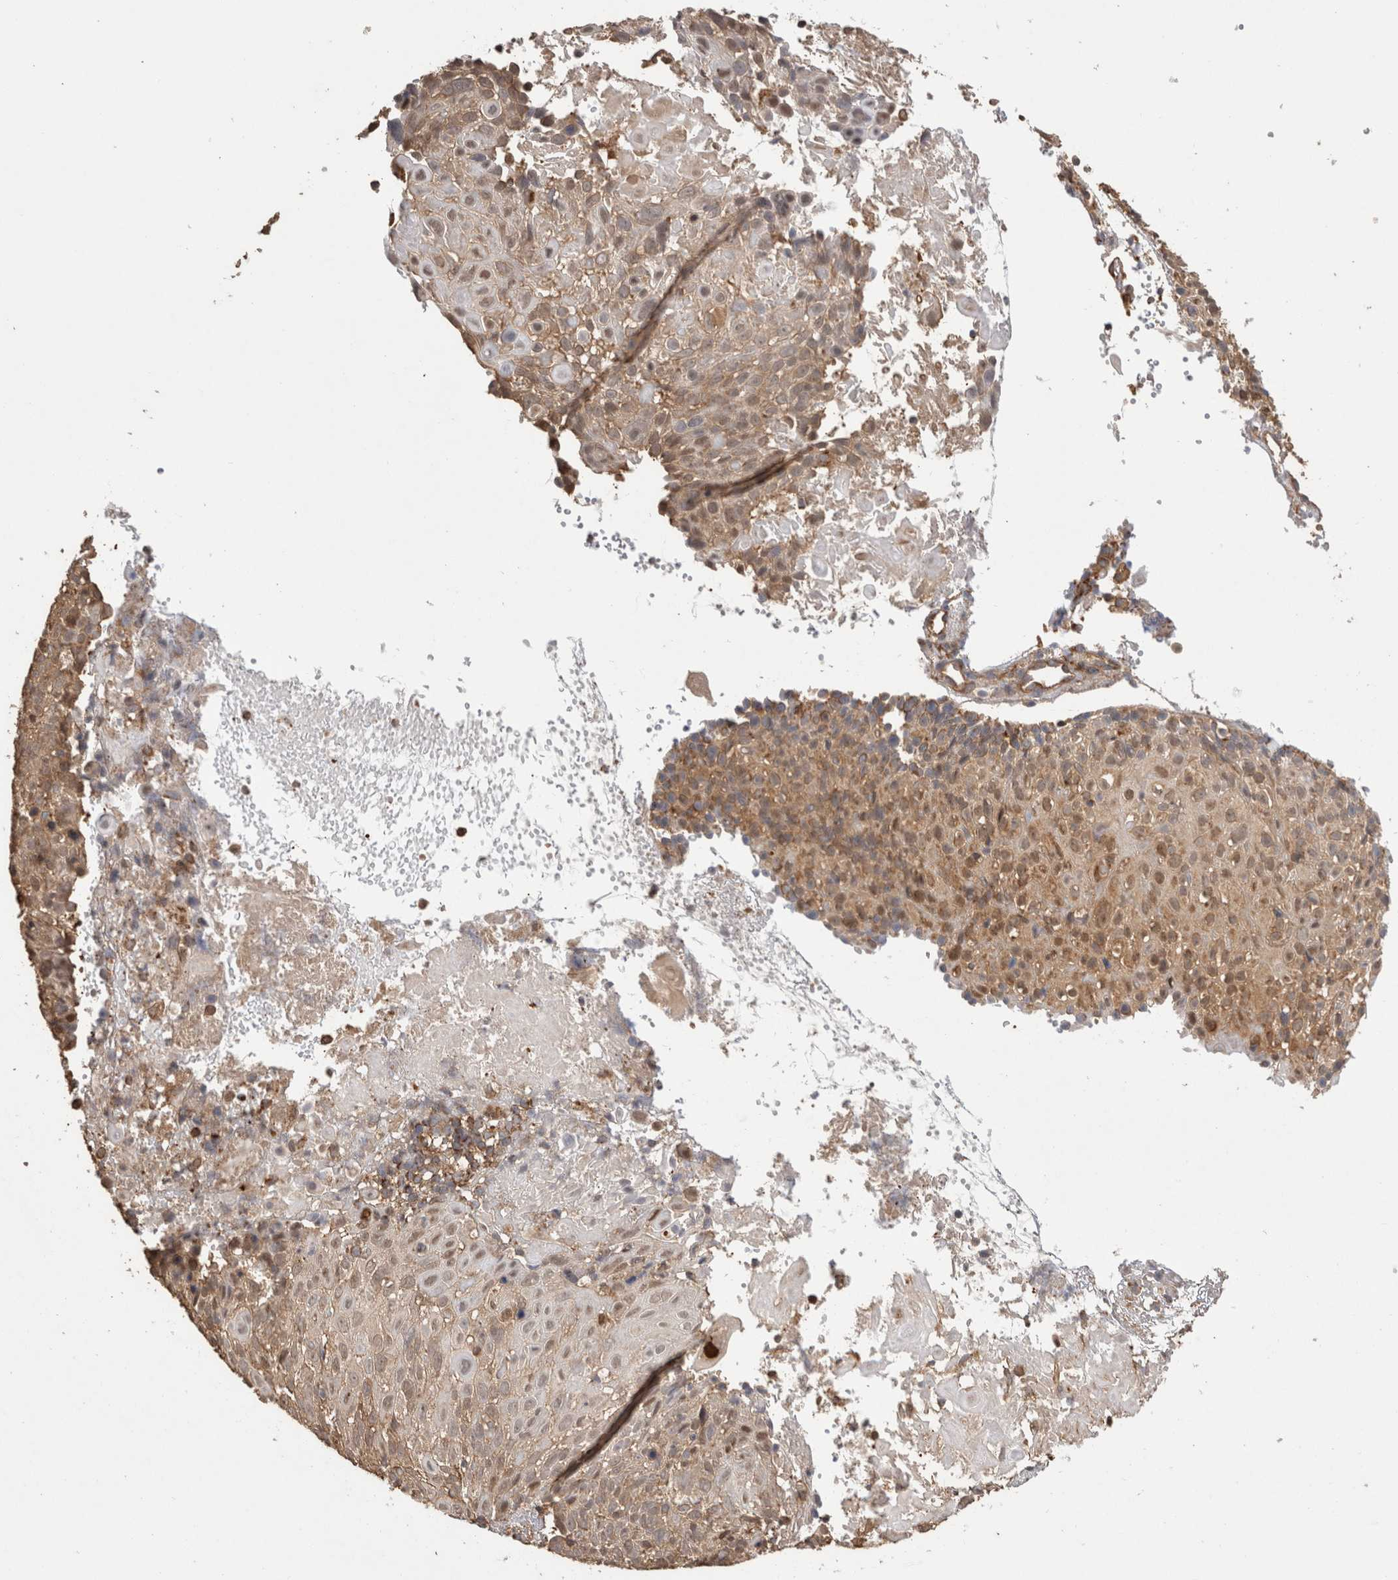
{"staining": {"intensity": "moderate", "quantity": ">75%", "location": "cytoplasmic/membranous"}, "tissue": "cervical cancer", "cell_type": "Tumor cells", "image_type": "cancer", "snomed": [{"axis": "morphology", "description": "Squamous cell carcinoma, NOS"}, {"axis": "topography", "description": "Cervix"}], "caption": "Immunohistochemical staining of human cervical squamous cell carcinoma reveals moderate cytoplasmic/membranous protein positivity in approximately >75% of tumor cells. (Brightfield microscopy of DAB IHC at high magnification).", "gene": "IMMP2L", "patient": {"sex": "female", "age": 74}}